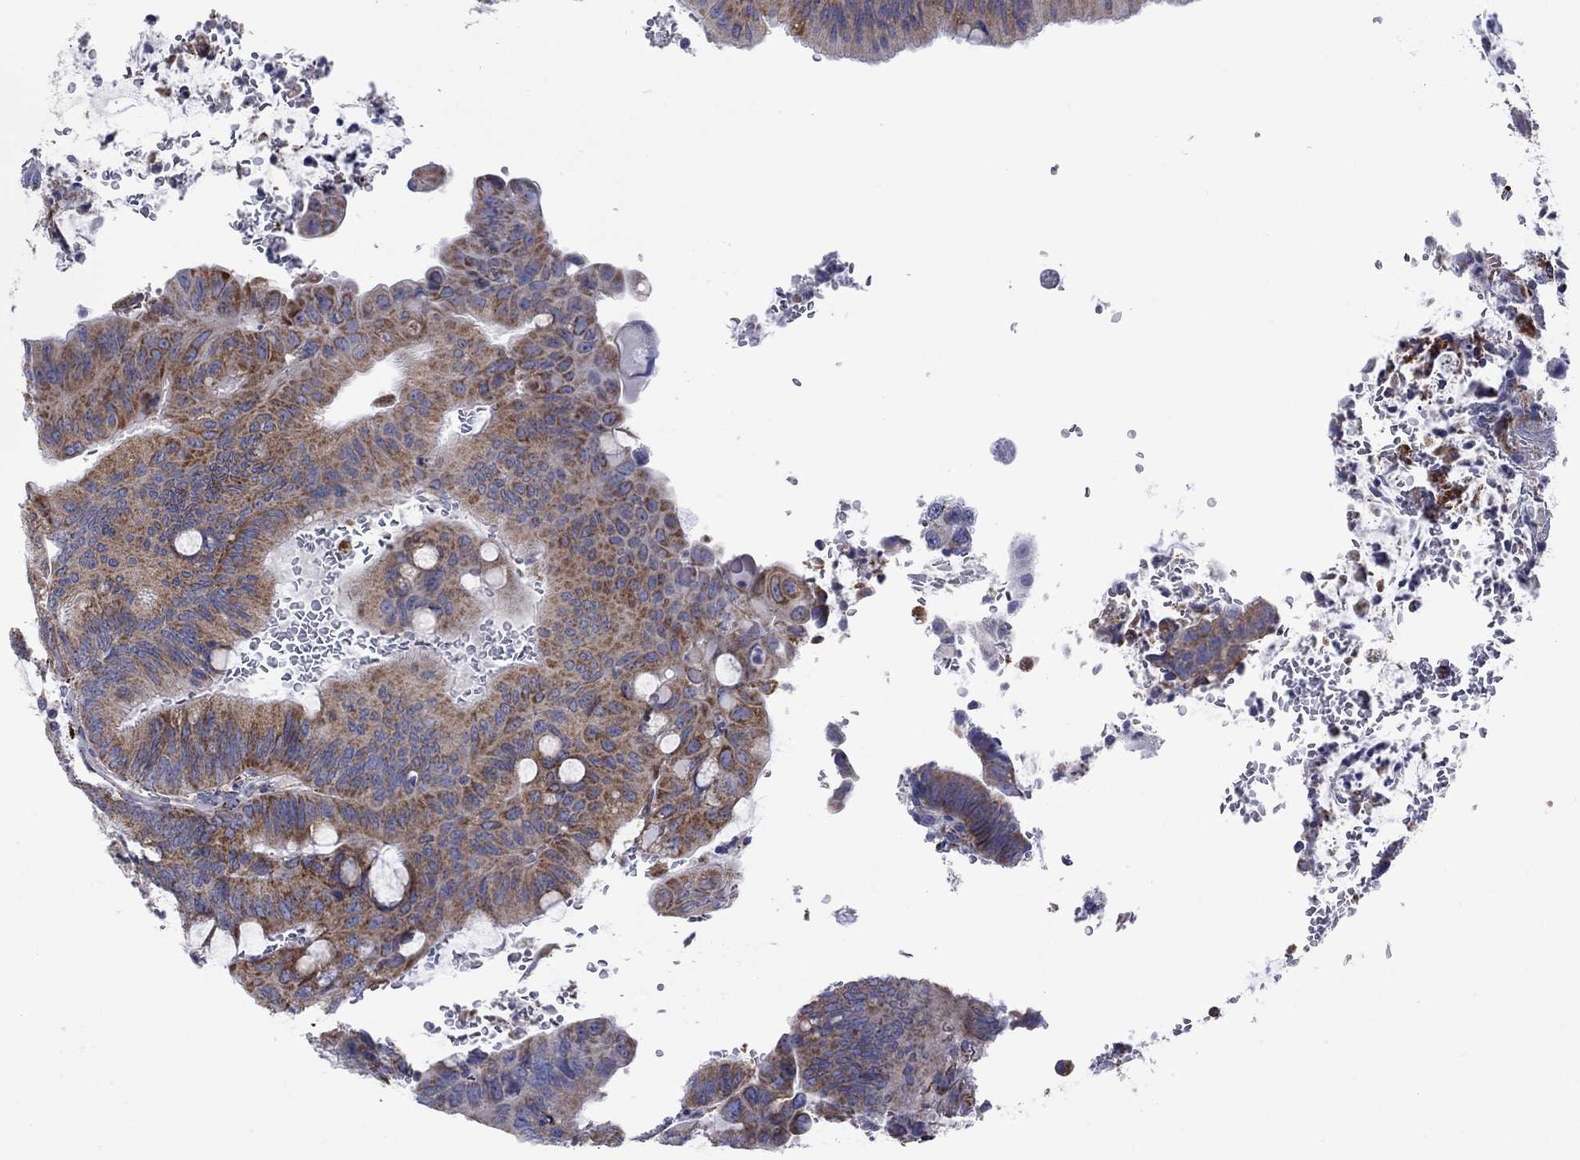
{"staining": {"intensity": "moderate", "quantity": "25%-75%", "location": "cytoplasmic/membranous"}, "tissue": "colorectal cancer", "cell_type": "Tumor cells", "image_type": "cancer", "snomed": [{"axis": "morphology", "description": "Normal tissue, NOS"}, {"axis": "morphology", "description": "Adenocarcinoma, NOS"}, {"axis": "topography", "description": "Rectum"}], "caption": "Human colorectal cancer (adenocarcinoma) stained with a brown dye shows moderate cytoplasmic/membranous positive expression in approximately 25%-75% of tumor cells.", "gene": "CISD1", "patient": {"sex": "male", "age": 92}}